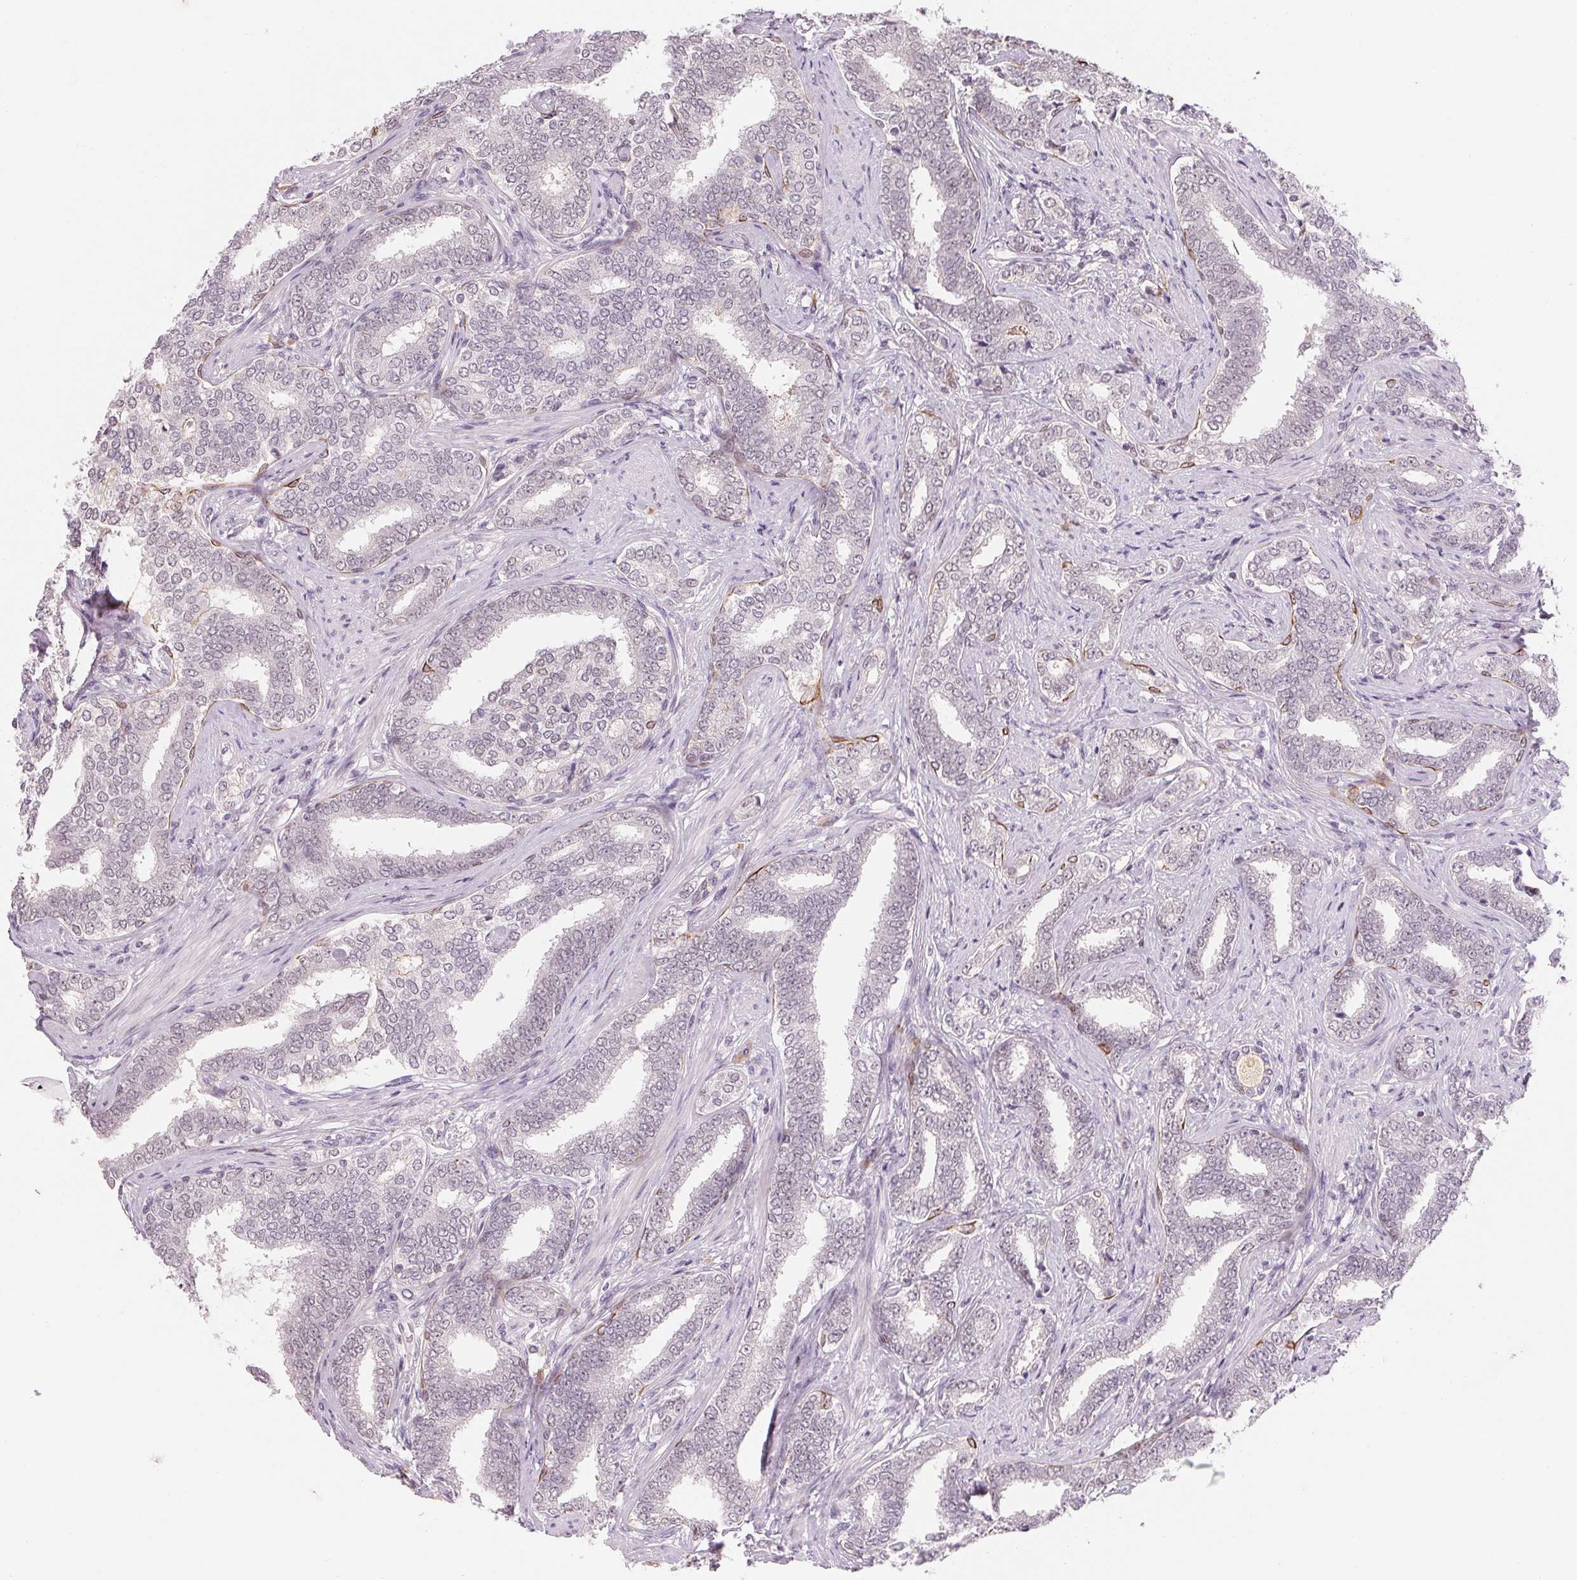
{"staining": {"intensity": "weak", "quantity": "<25%", "location": "nuclear"}, "tissue": "prostate cancer", "cell_type": "Tumor cells", "image_type": "cancer", "snomed": [{"axis": "morphology", "description": "Adenocarcinoma, High grade"}, {"axis": "topography", "description": "Prostate"}], "caption": "Immunohistochemistry of human adenocarcinoma (high-grade) (prostate) demonstrates no expression in tumor cells.", "gene": "FNDC4", "patient": {"sex": "male", "age": 72}}